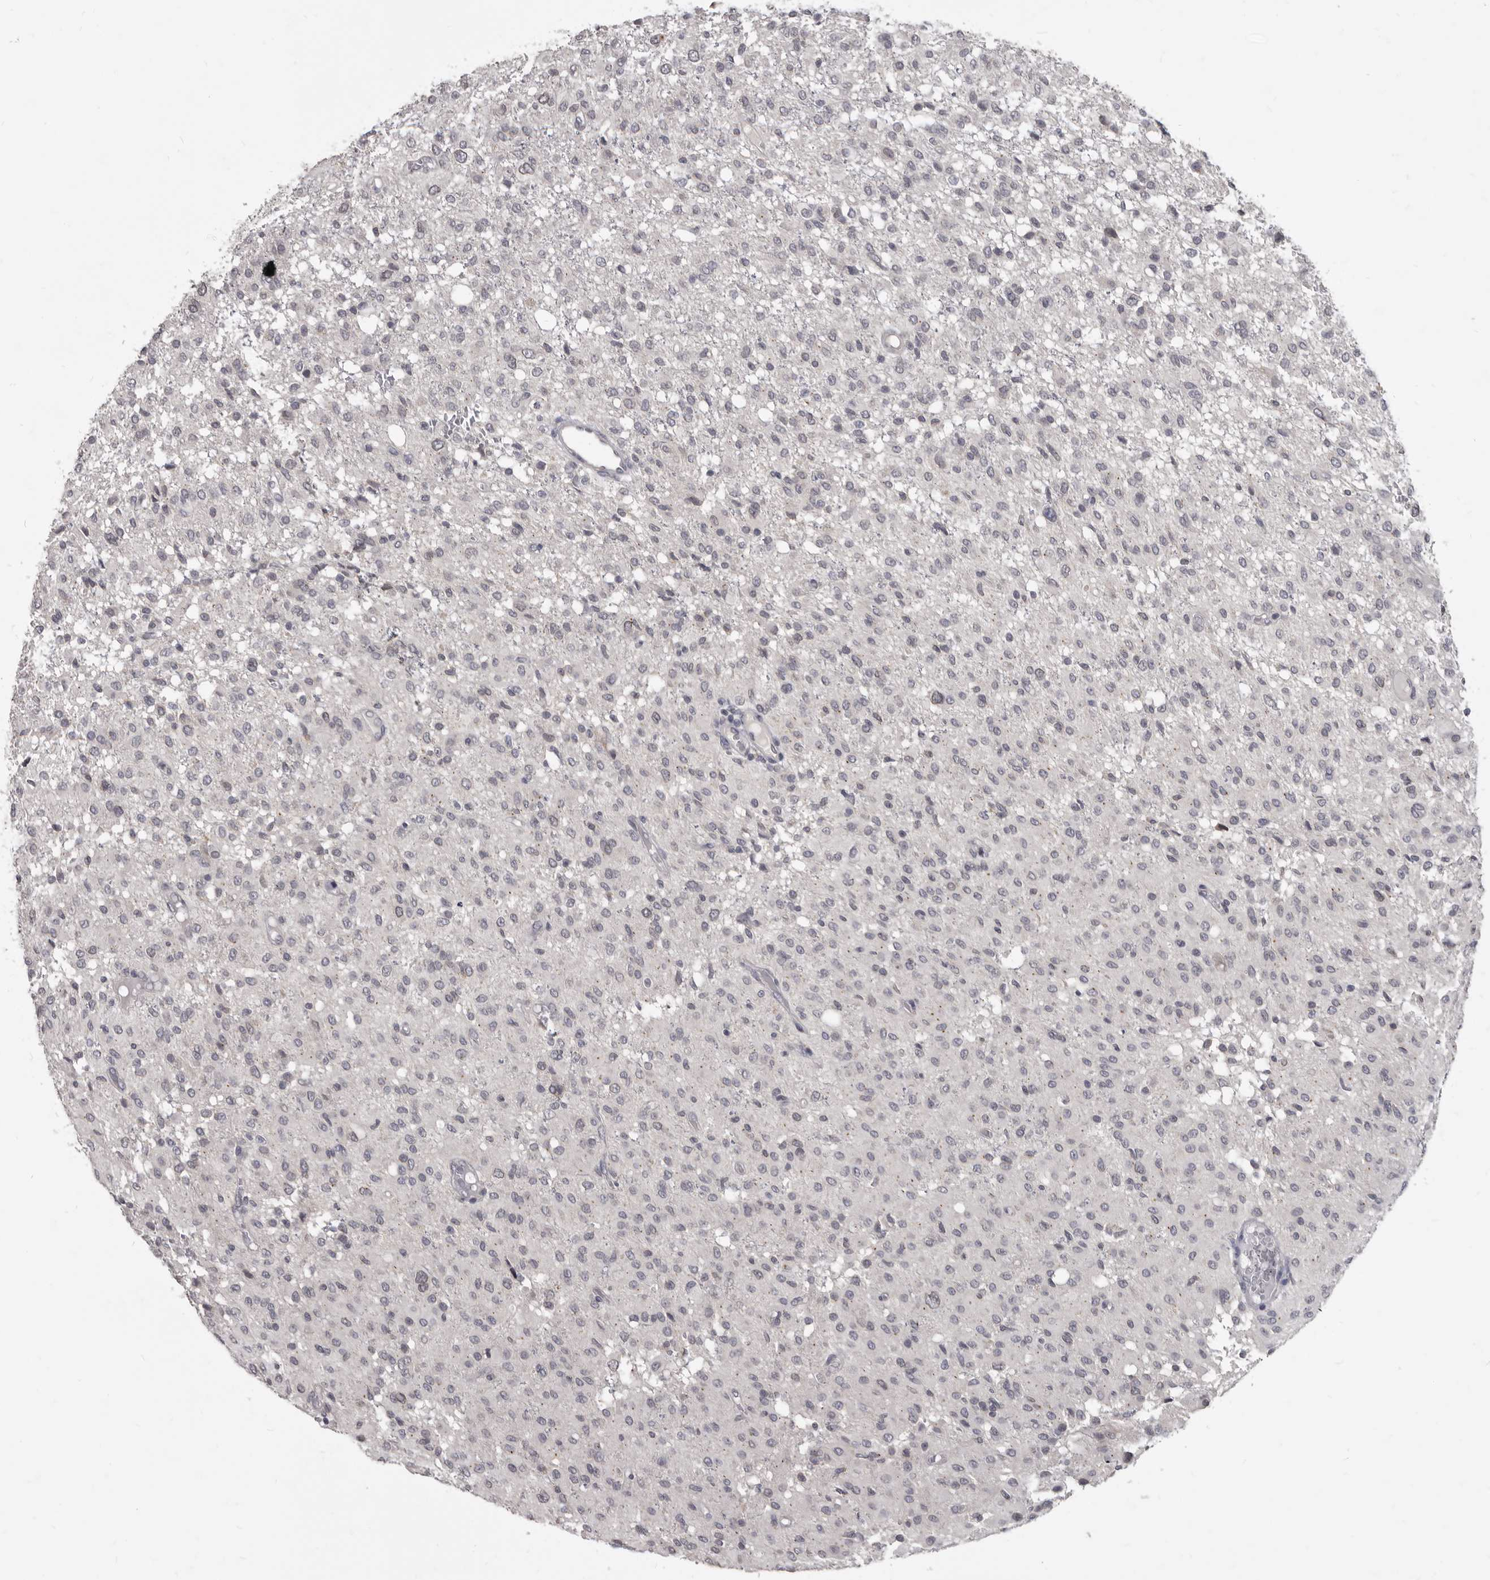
{"staining": {"intensity": "negative", "quantity": "none", "location": "none"}, "tissue": "glioma", "cell_type": "Tumor cells", "image_type": "cancer", "snomed": [{"axis": "morphology", "description": "Glioma, malignant, High grade"}, {"axis": "topography", "description": "Brain"}], "caption": "DAB immunohistochemical staining of human malignant high-grade glioma shows no significant positivity in tumor cells. Nuclei are stained in blue.", "gene": "SULT1E1", "patient": {"sex": "female", "age": 59}}